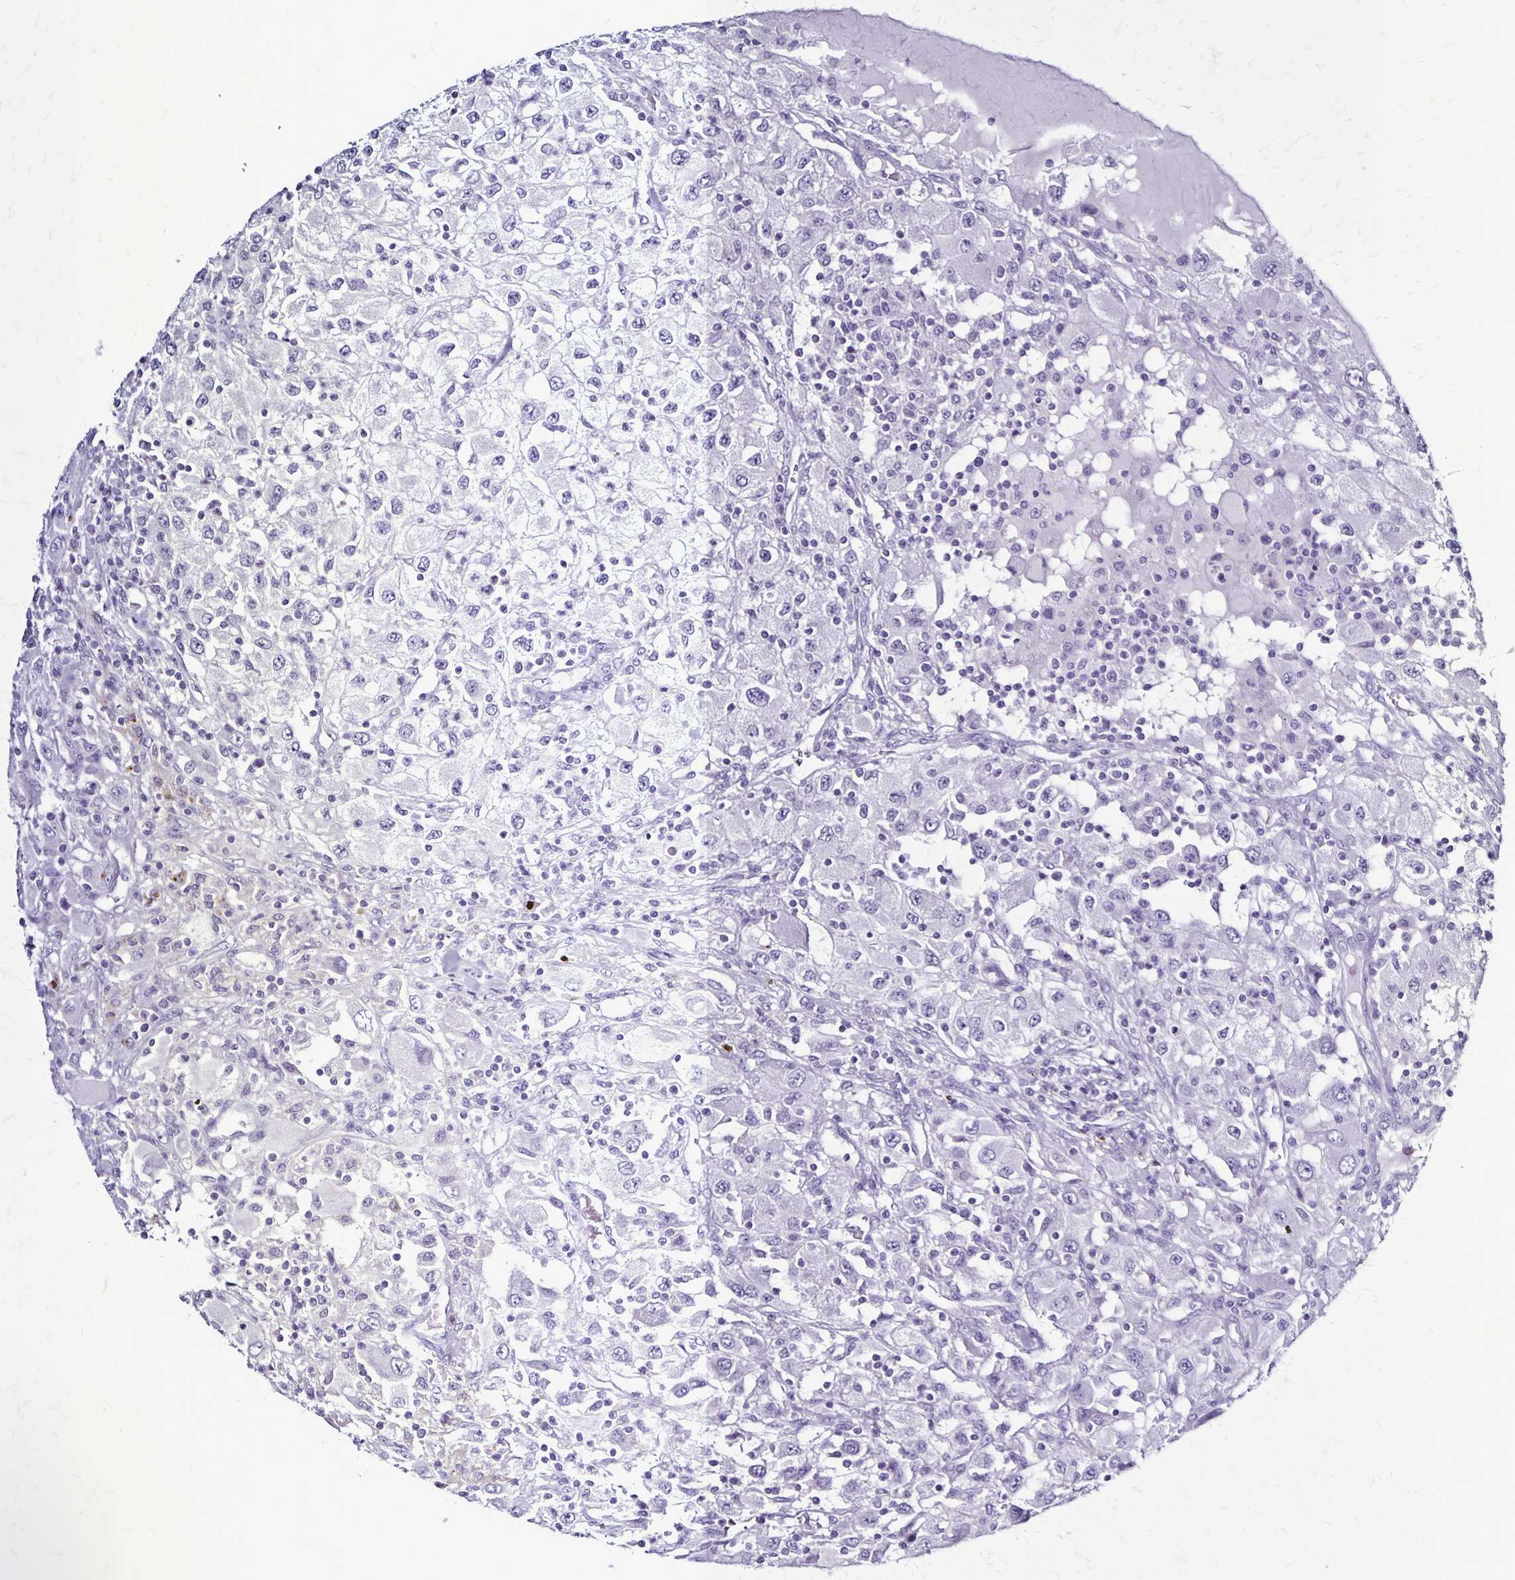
{"staining": {"intensity": "negative", "quantity": "none", "location": "none"}, "tissue": "renal cancer", "cell_type": "Tumor cells", "image_type": "cancer", "snomed": [{"axis": "morphology", "description": "Adenocarcinoma, NOS"}, {"axis": "topography", "description": "Kidney"}], "caption": "Human adenocarcinoma (renal) stained for a protein using immunohistochemistry (IHC) displays no expression in tumor cells.", "gene": "PLXNA4", "patient": {"sex": "female", "age": 67}}